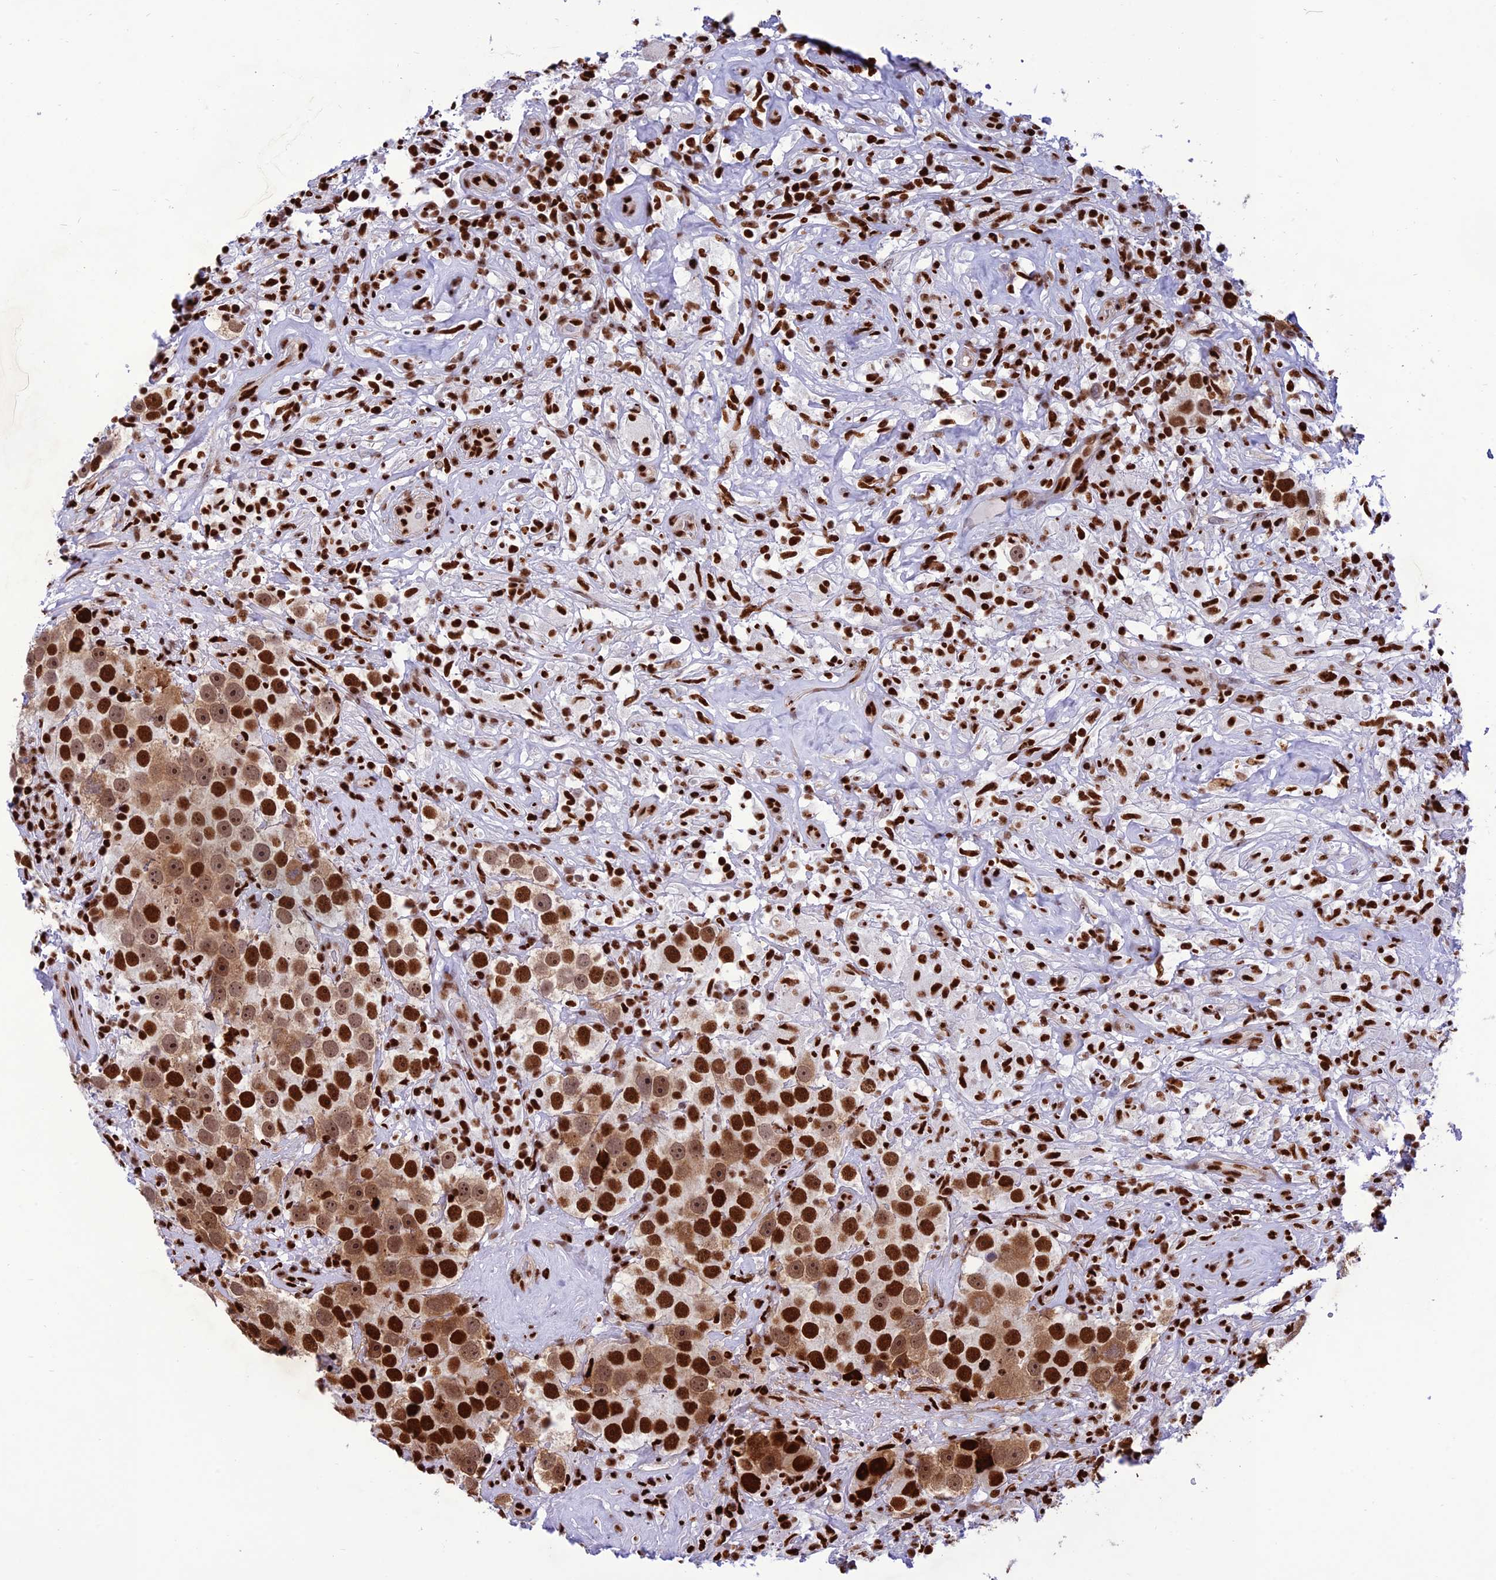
{"staining": {"intensity": "strong", "quantity": ">75%", "location": "nuclear"}, "tissue": "testis cancer", "cell_type": "Tumor cells", "image_type": "cancer", "snomed": [{"axis": "morphology", "description": "Seminoma, NOS"}, {"axis": "topography", "description": "Testis"}], "caption": "Immunohistochemical staining of testis cancer displays strong nuclear protein positivity in about >75% of tumor cells.", "gene": "INO80E", "patient": {"sex": "male", "age": 49}}